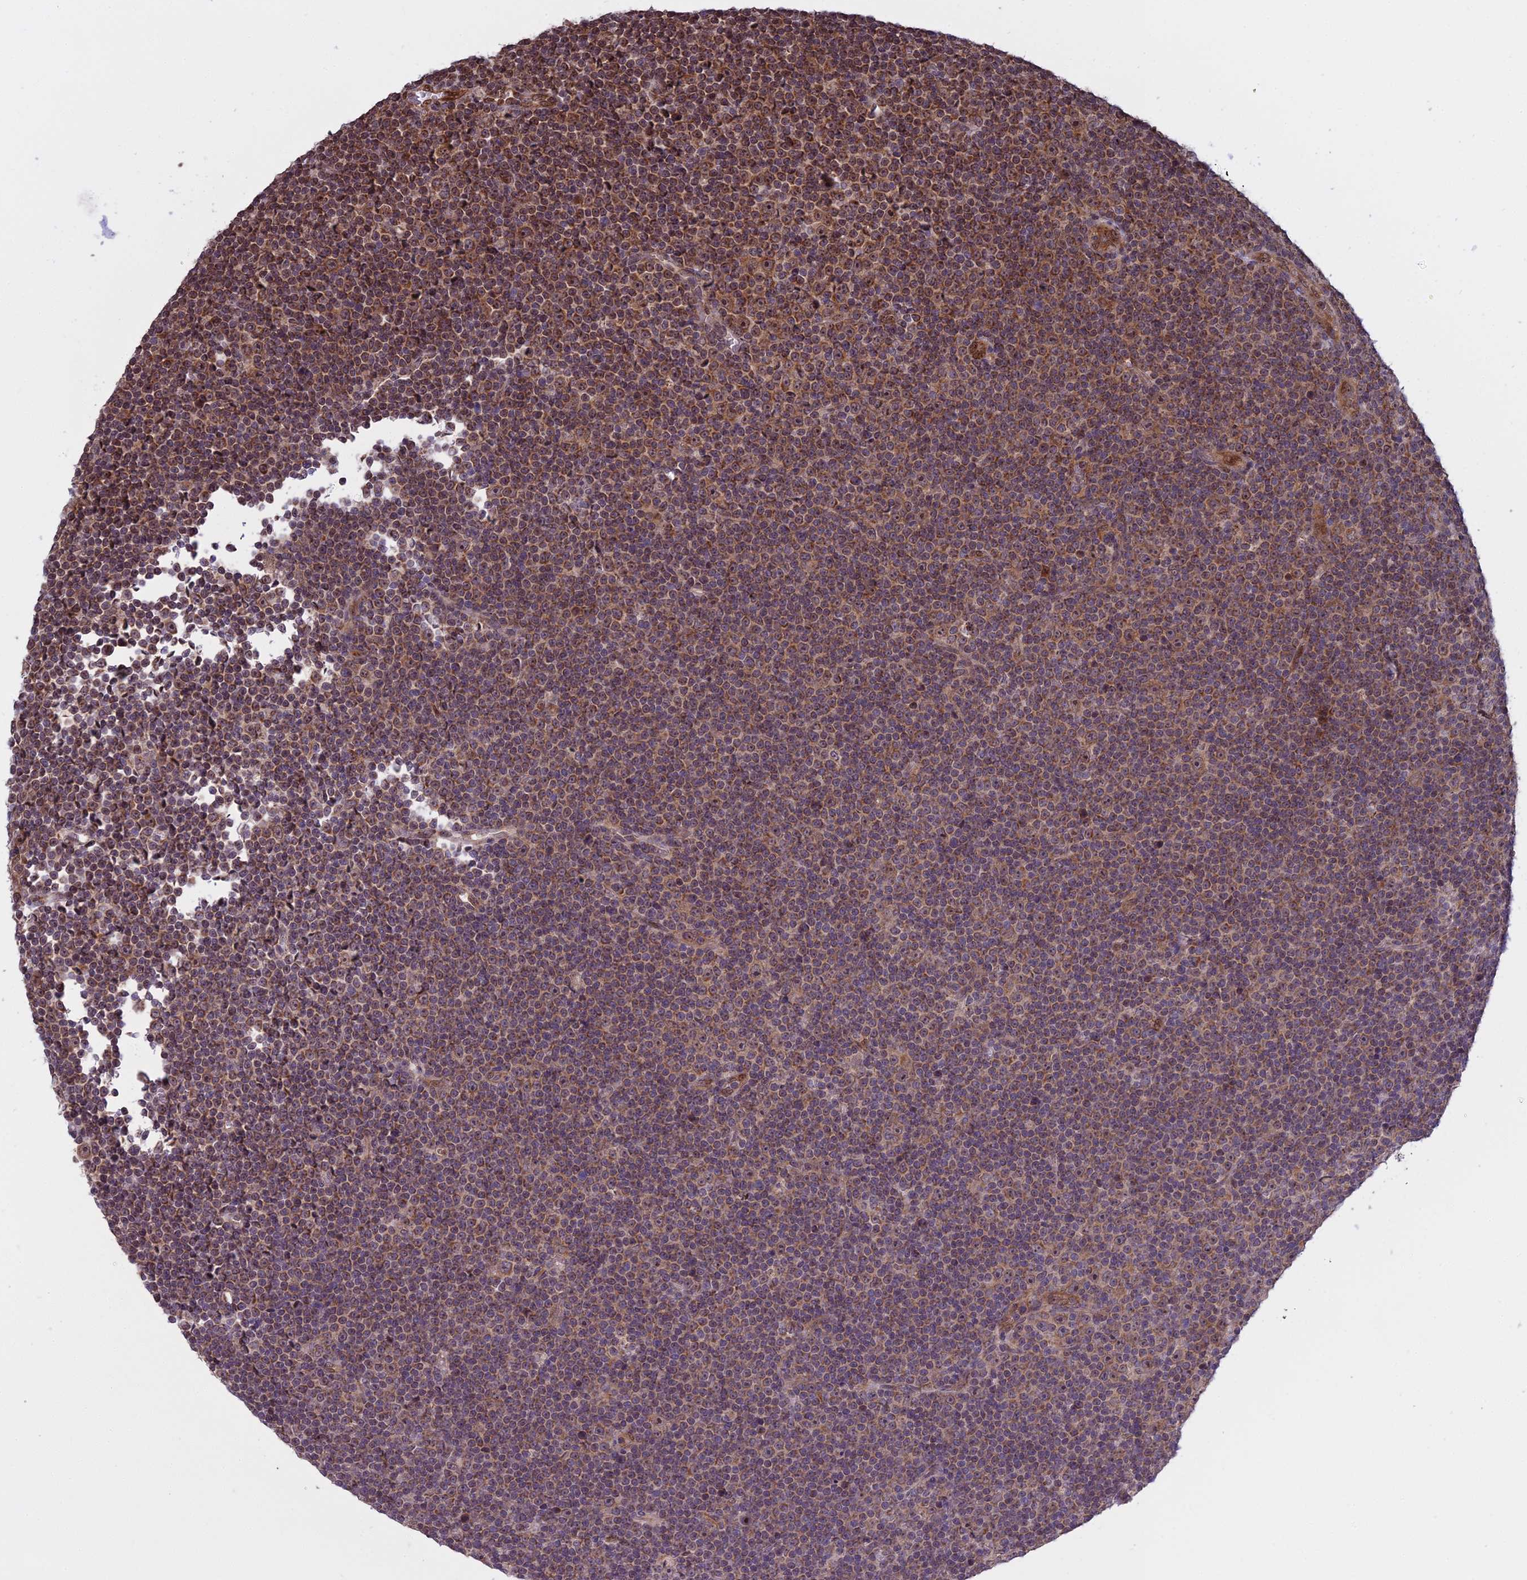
{"staining": {"intensity": "moderate", "quantity": ">75%", "location": "cytoplasmic/membranous,nuclear"}, "tissue": "lymphoma", "cell_type": "Tumor cells", "image_type": "cancer", "snomed": [{"axis": "morphology", "description": "Malignant lymphoma, non-Hodgkin's type, Low grade"}, {"axis": "topography", "description": "Lymph node"}], "caption": "Malignant lymphoma, non-Hodgkin's type (low-grade) stained with DAB (3,3'-diaminobenzidine) IHC shows medium levels of moderate cytoplasmic/membranous and nuclear staining in approximately >75% of tumor cells.", "gene": "MEOX1", "patient": {"sex": "female", "age": 67}}